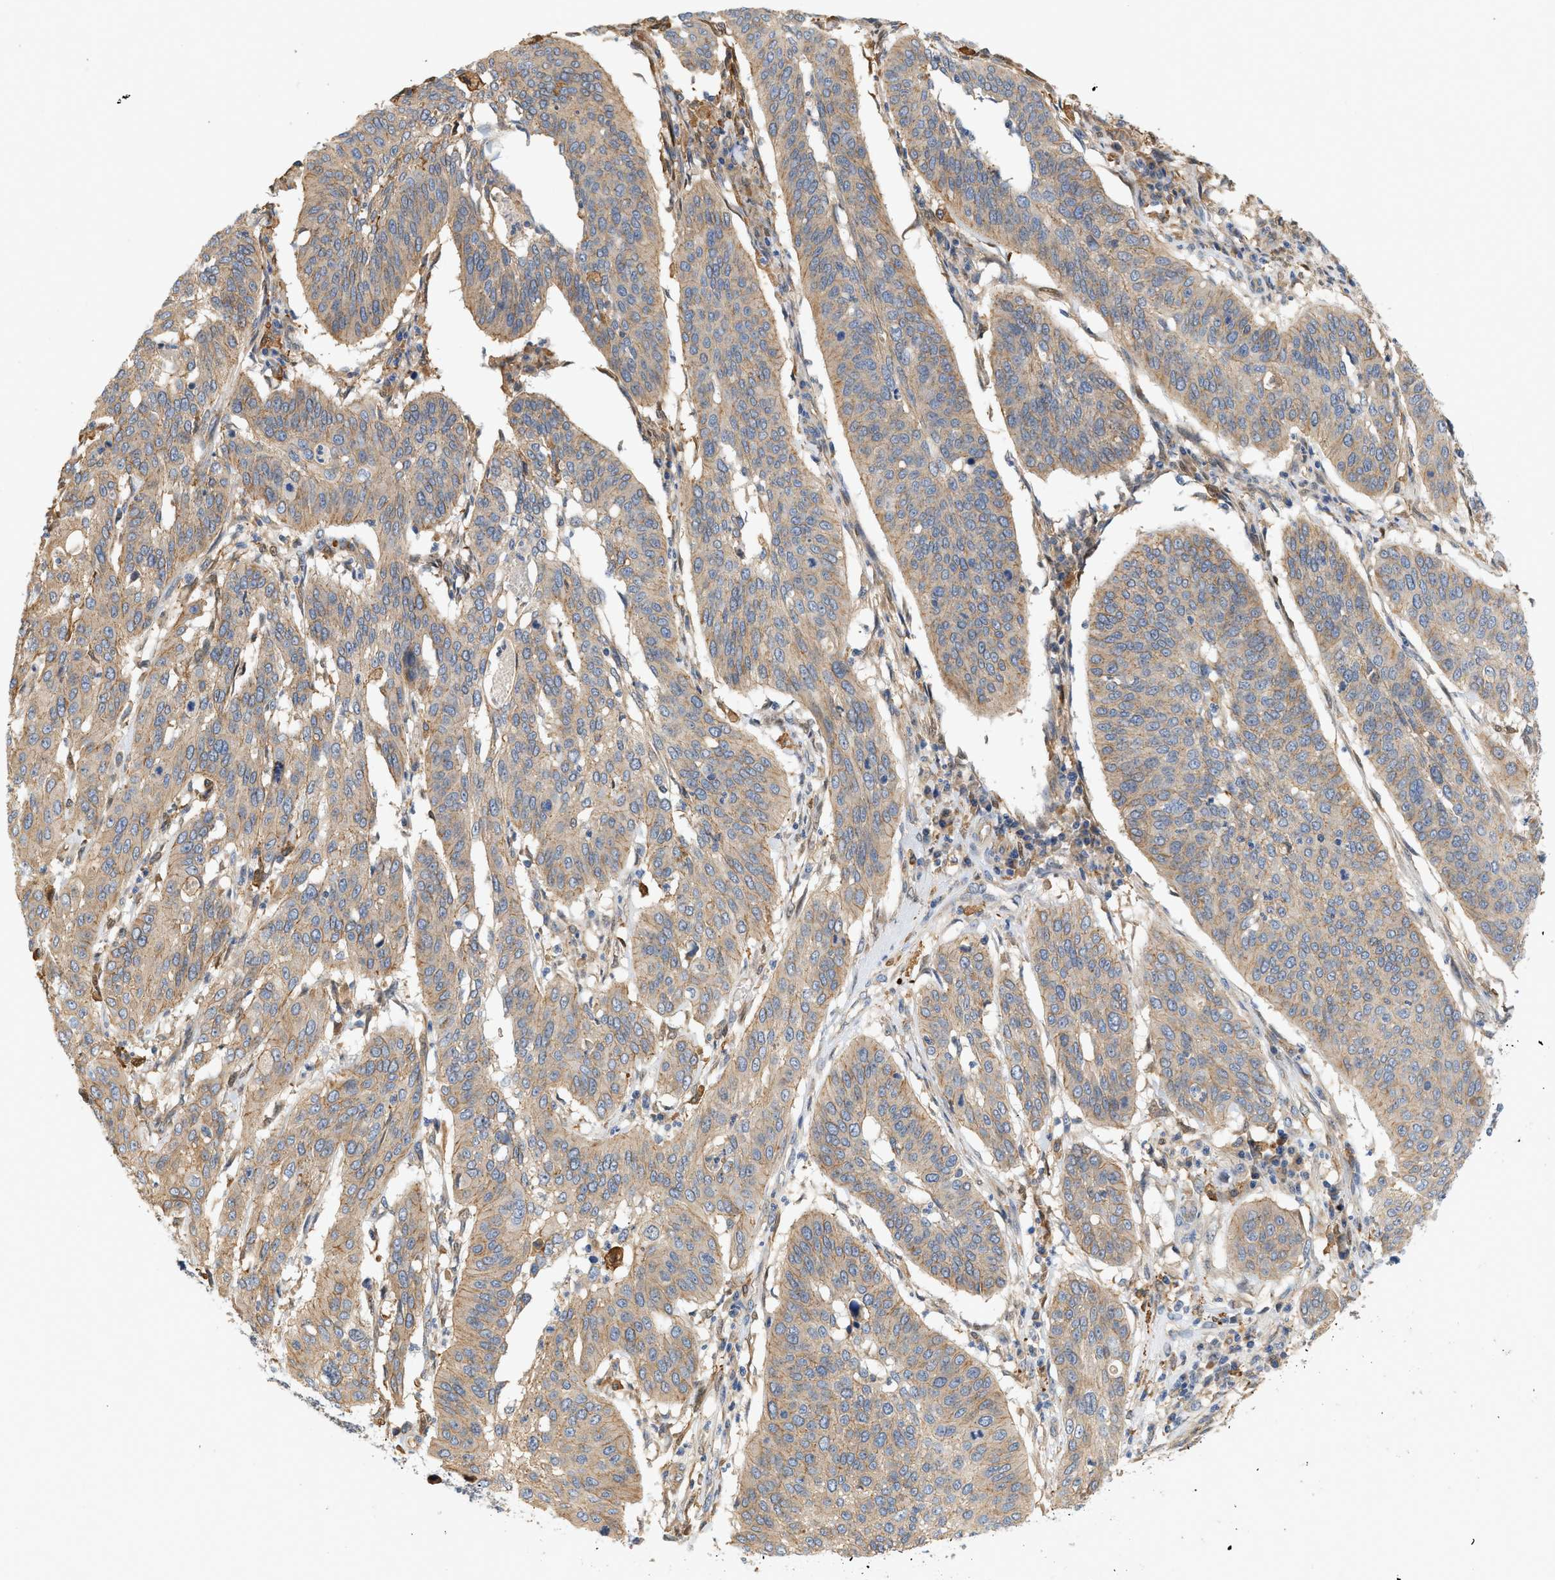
{"staining": {"intensity": "weak", "quantity": ">75%", "location": "cytoplasmic/membranous"}, "tissue": "cervical cancer", "cell_type": "Tumor cells", "image_type": "cancer", "snomed": [{"axis": "morphology", "description": "Normal tissue, NOS"}, {"axis": "morphology", "description": "Squamous cell carcinoma, NOS"}, {"axis": "topography", "description": "Cervix"}], "caption": "Weak cytoplasmic/membranous expression is seen in approximately >75% of tumor cells in cervical squamous cell carcinoma.", "gene": "CTXN1", "patient": {"sex": "female", "age": 39}}